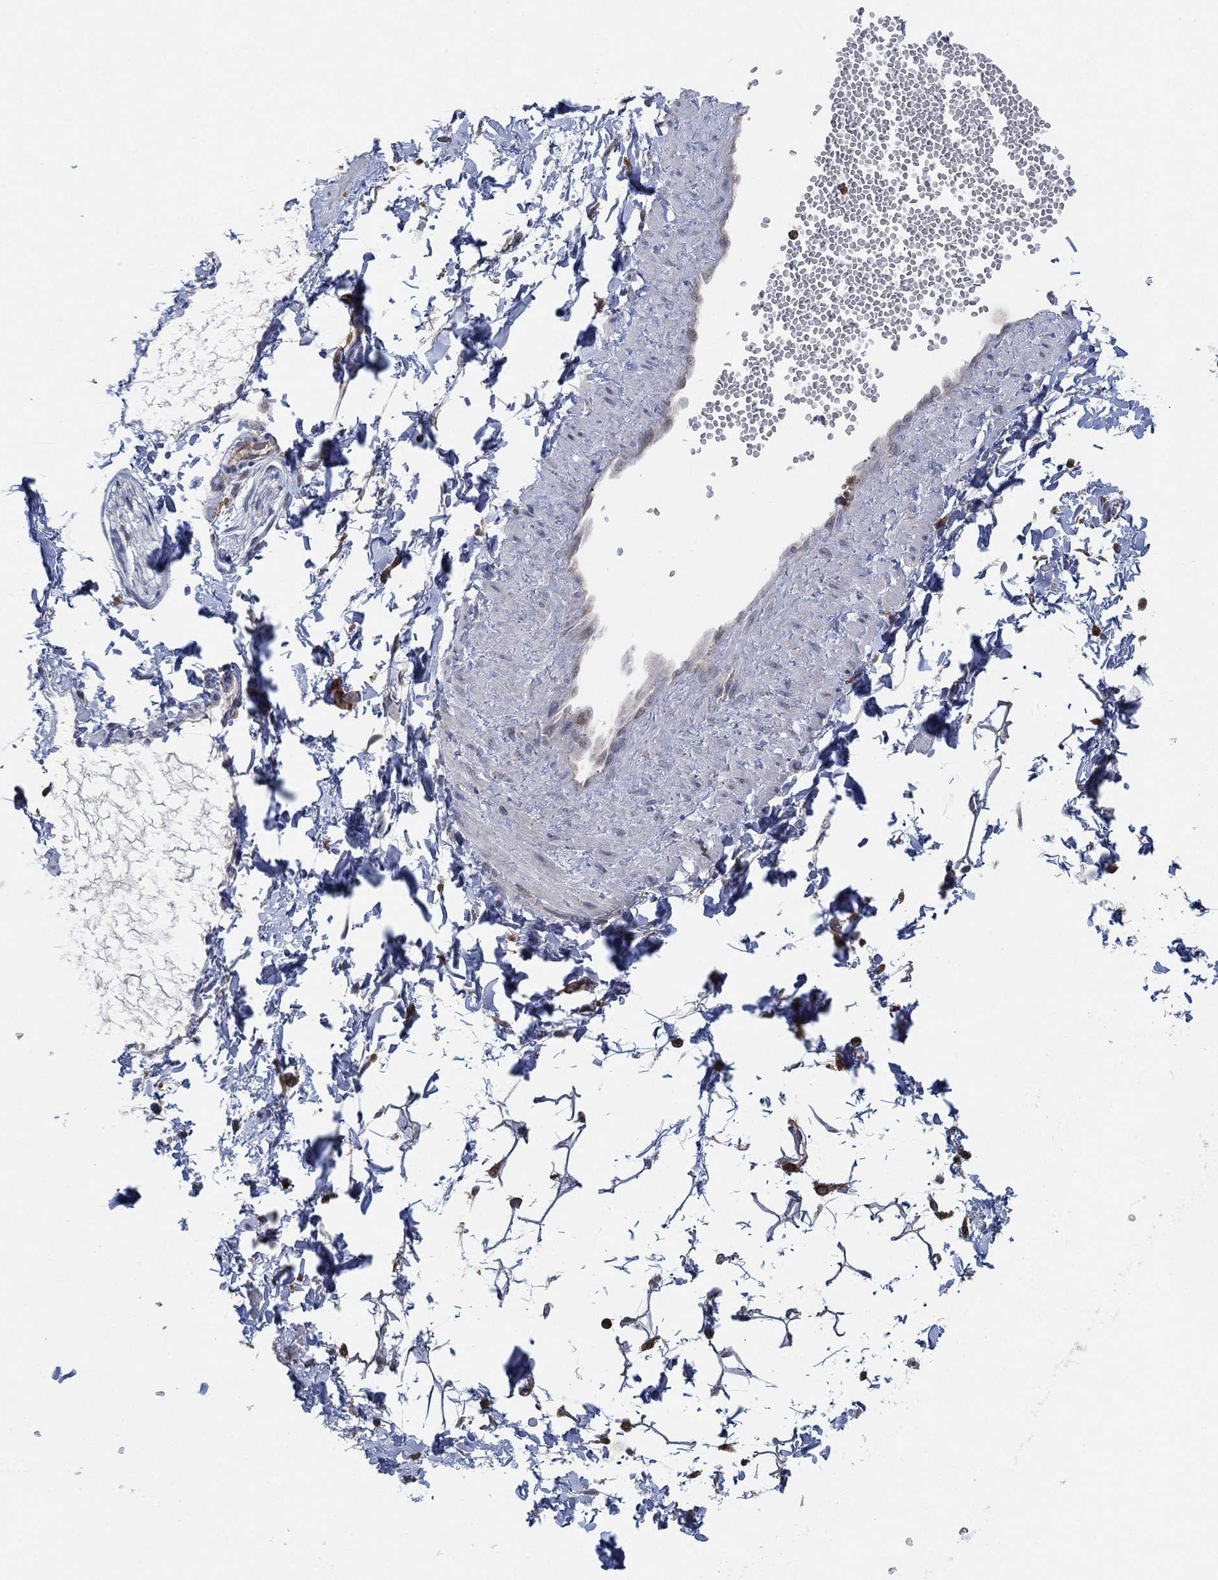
{"staining": {"intensity": "negative", "quantity": "none", "location": "none"}, "tissue": "adipose tissue", "cell_type": "Adipocytes", "image_type": "normal", "snomed": [{"axis": "morphology", "description": "Normal tissue, NOS"}, {"axis": "topography", "description": "Smooth muscle"}, {"axis": "topography", "description": "Peripheral nerve tissue"}], "caption": "An immunohistochemistry image of benign adipose tissue is shown. There is no staining in adipocytes of adipose tissue.", "gene": "FES", "patient": {"sex": "male", "age": 22}}